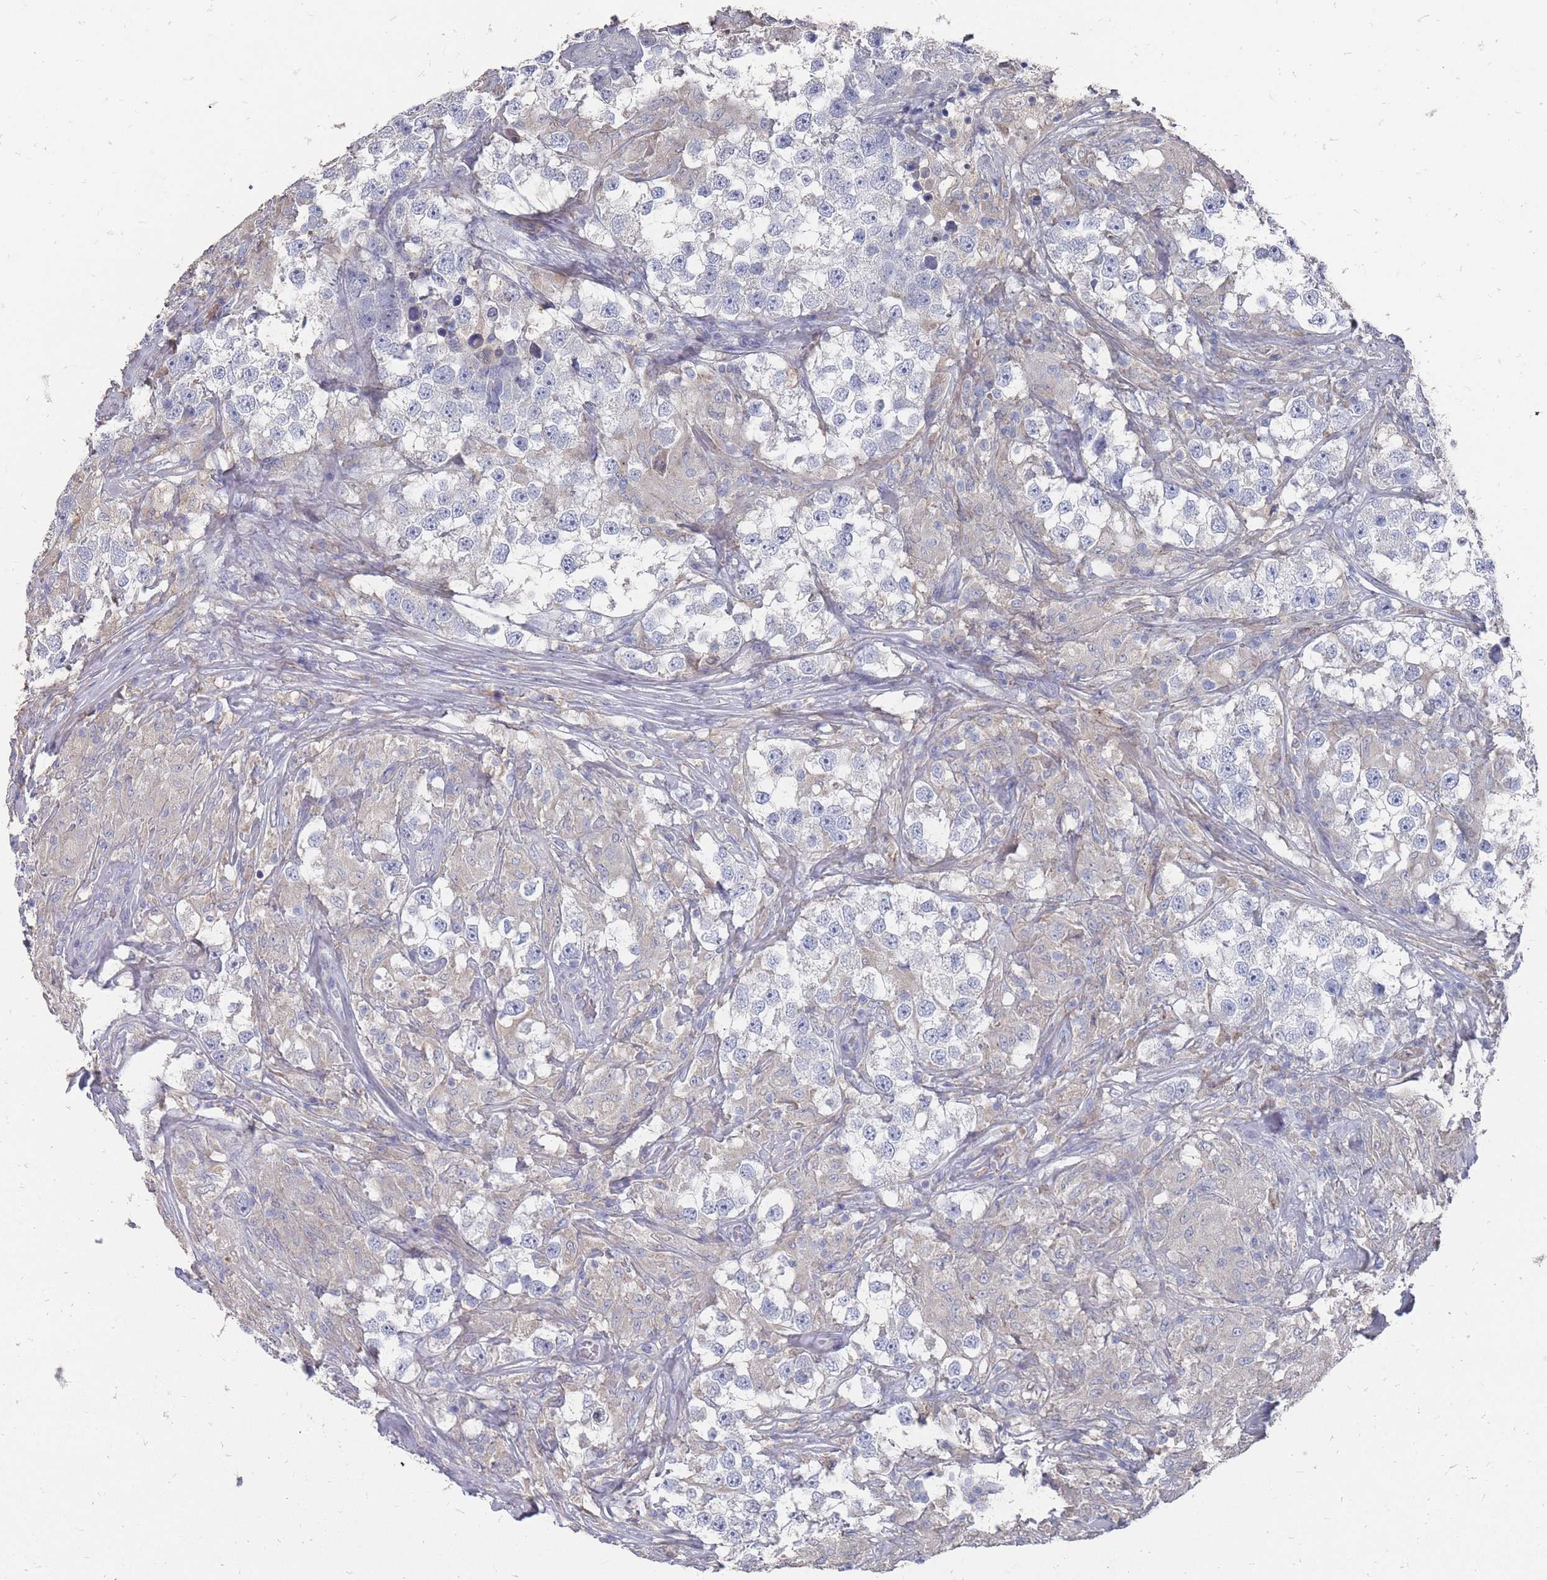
{"staining": {"intensity": "negative", "quantity": "none", "location": "none"}, "tissue": "testis cancer", "cell_type": "Tumor cells", "image_type": "cancer", "snomed": [{"axis": "morphology", "description": "Seminoma, NOS"}, {"axis": "topography", "description": "Testis"}], "caption": "Photomicrograph shows no significant protein expression in tumor cells of testis cancer. (IHC, brightfield microscopy, high magnification).", "gene": "OTULINL", "patient": {"sex": "male", "age": 46}}